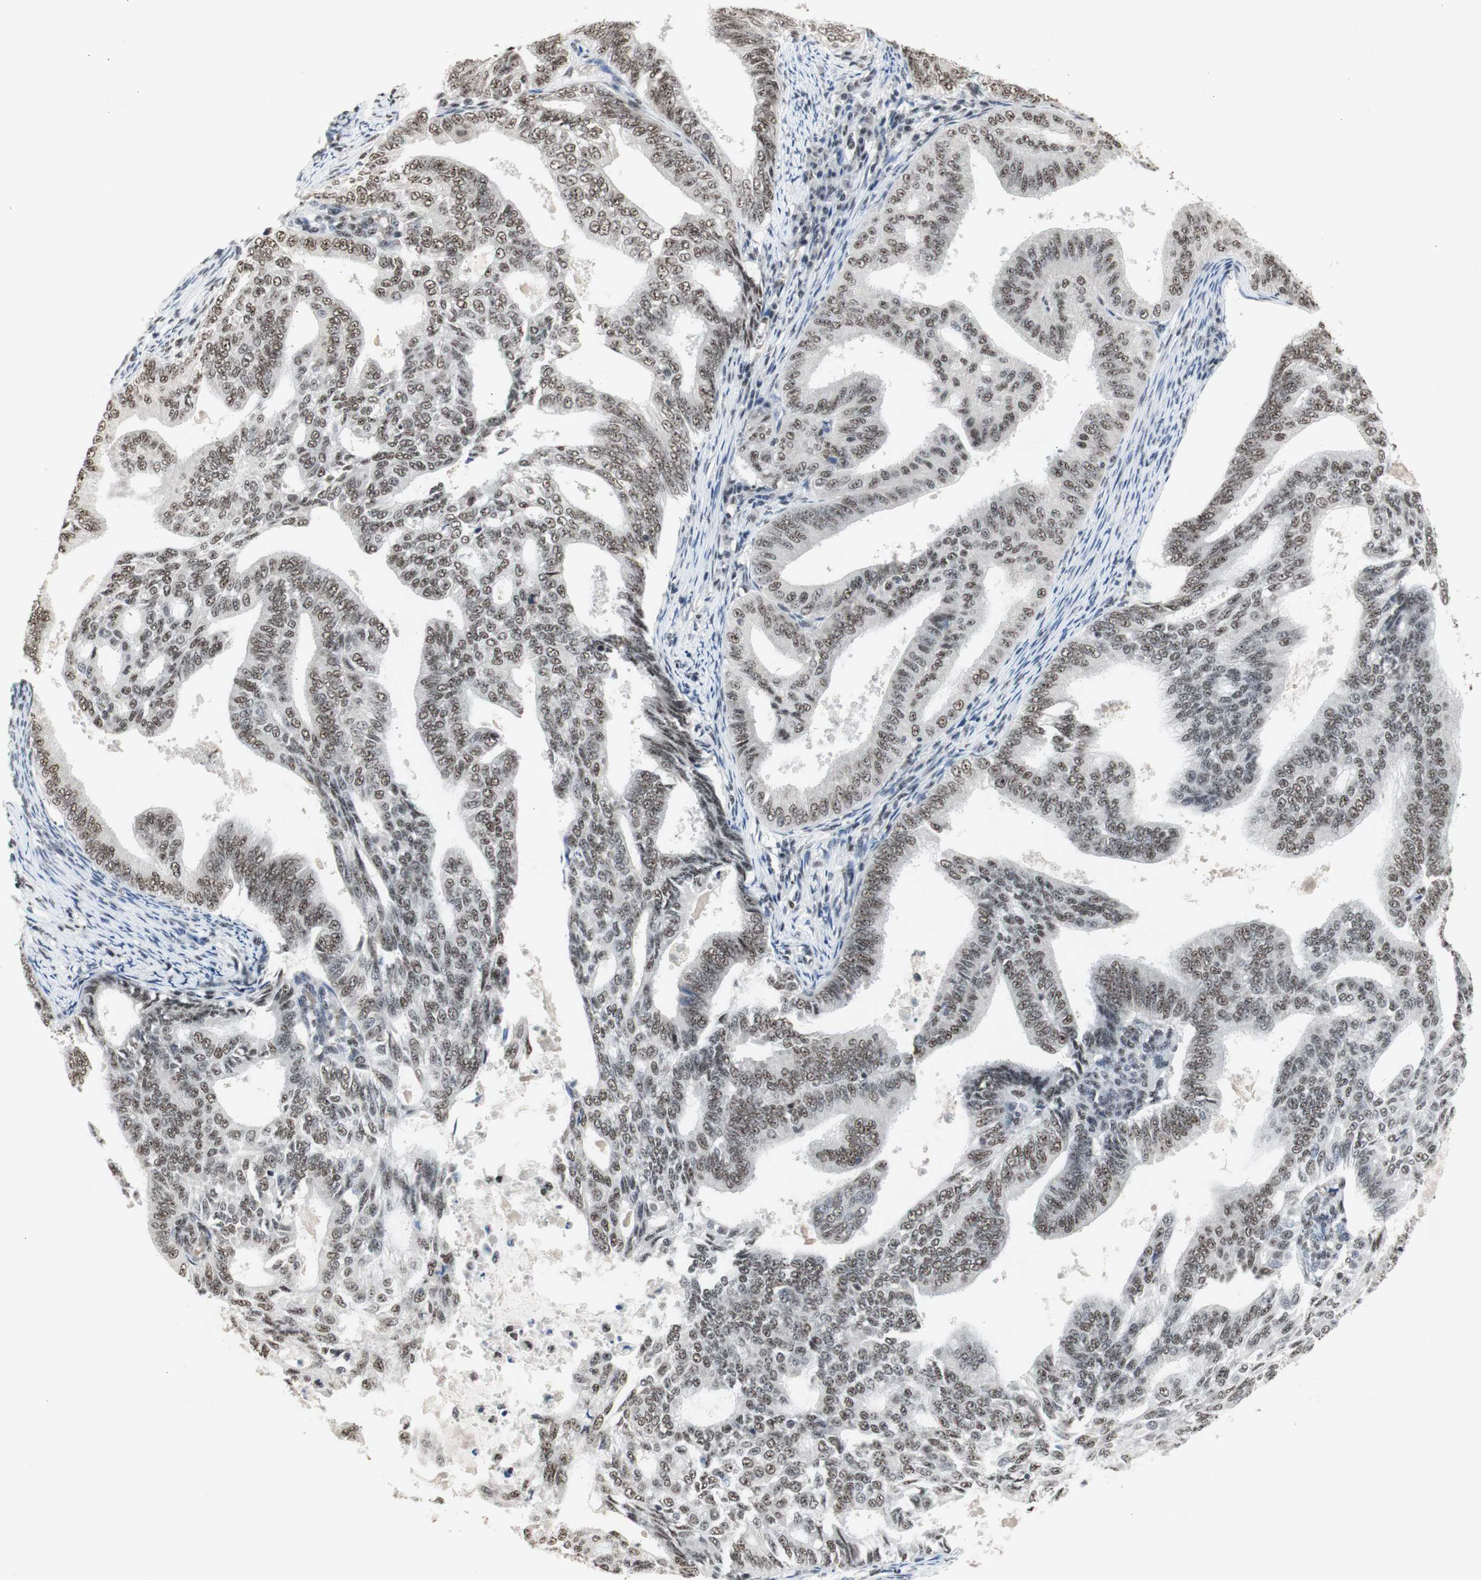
{"staining": {"intensity": "moderate", "quantity": ">75%", "location": "cytoplasmic/membranous"}, "tissue": "endometrial cancer", "cell_type": "Tumor cells", "image_type": "cancer", "snomed": [{"axis": "morphology", "description": "Adenocarcinoma, NOS"}, {"axis": "topography", "description": "Endometrium"}], "caption": "Immunohistochemistry (IHC) histopathology image of human endometrial adenocarcinoma stained for a protein (brown), which displays medium levels of moderate cytoplasmic/membranous expression in about >75% of tumor cells.", "gene": "SNRPB", "patient": {"sex": "female", "age": 58}}